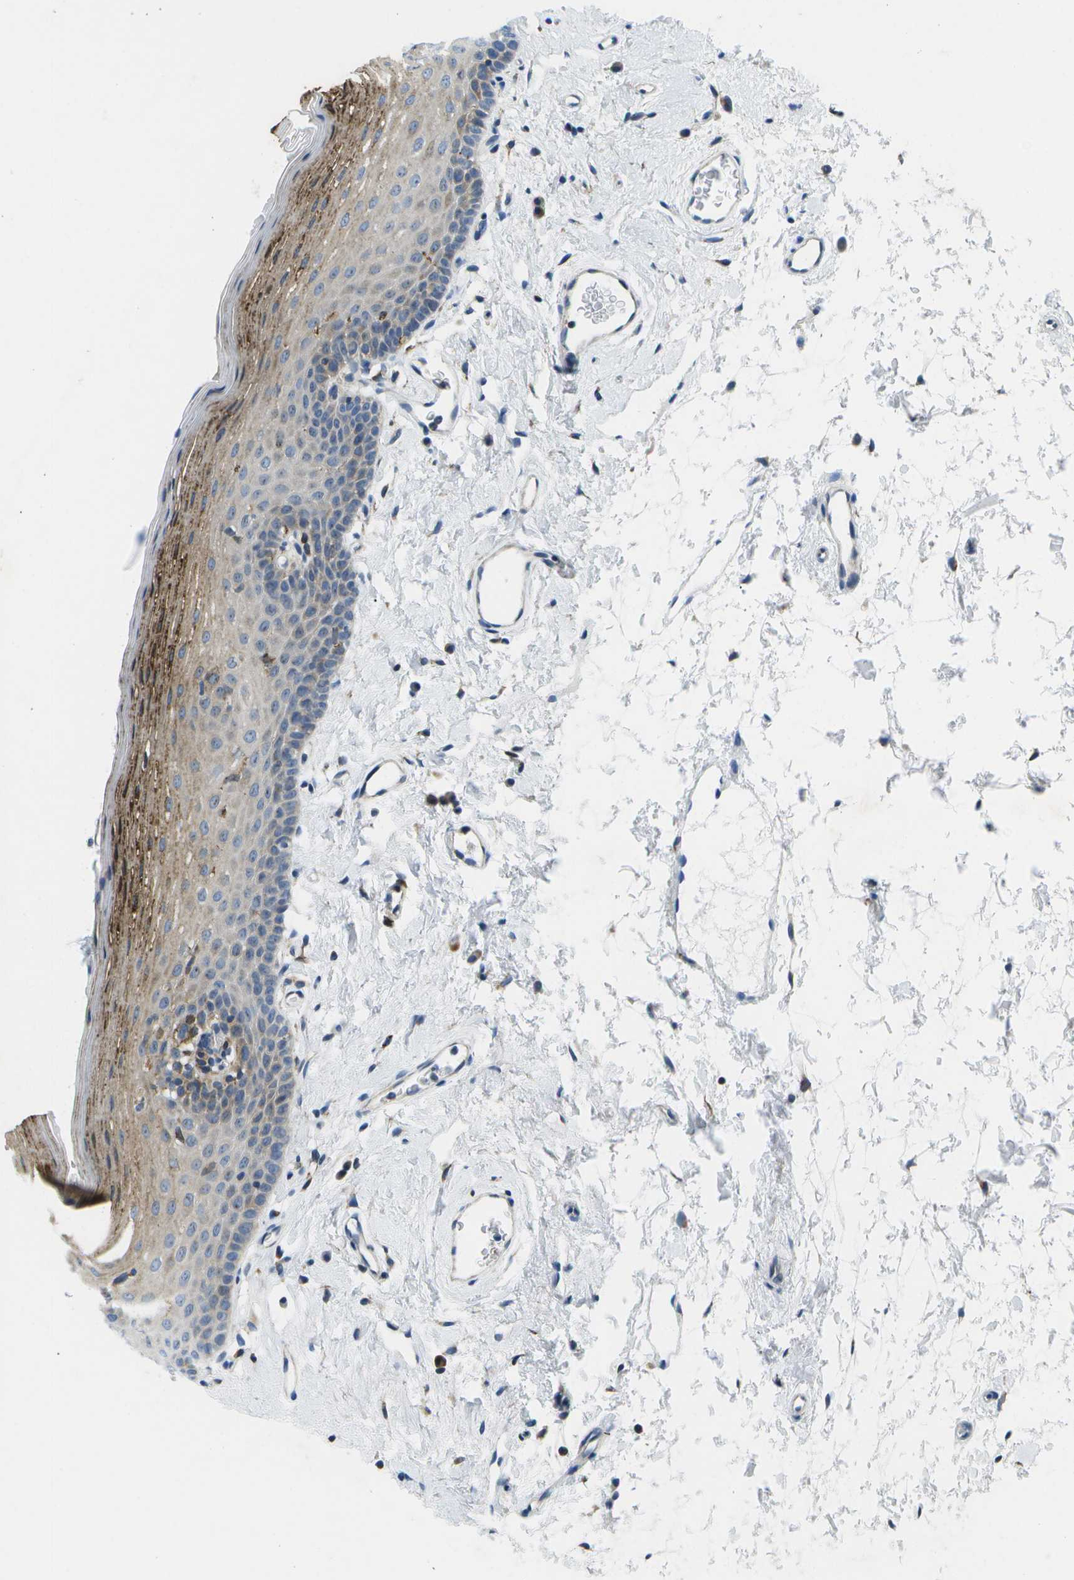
{"staining": {"intensity": "moderate", "quantity": "25%-75%", "location": "cytoplasmic/membranous"}, "tissue": "oral mucosa", "cell_type": "Squamous epithelial cells", "image_type": "normal", "snomed": [{"axis": "morphology", "description": "Normal tissue, NOS"}, {"axis": "topography", "description": "Oral tissue"}], "caption": "Moderate cytoplasmic/membranous staining is identified in approximately 25%-75% of squamous epithelial cells in benign oral mucosa. The staining was performed using DAB (3,3'-diaminobenzidine), with brown indicating positive protein expression. Nuclei are stained blue with hematoxylin.", "gene": "GDF5", "patient": {"sex": "male", "age": 66}}